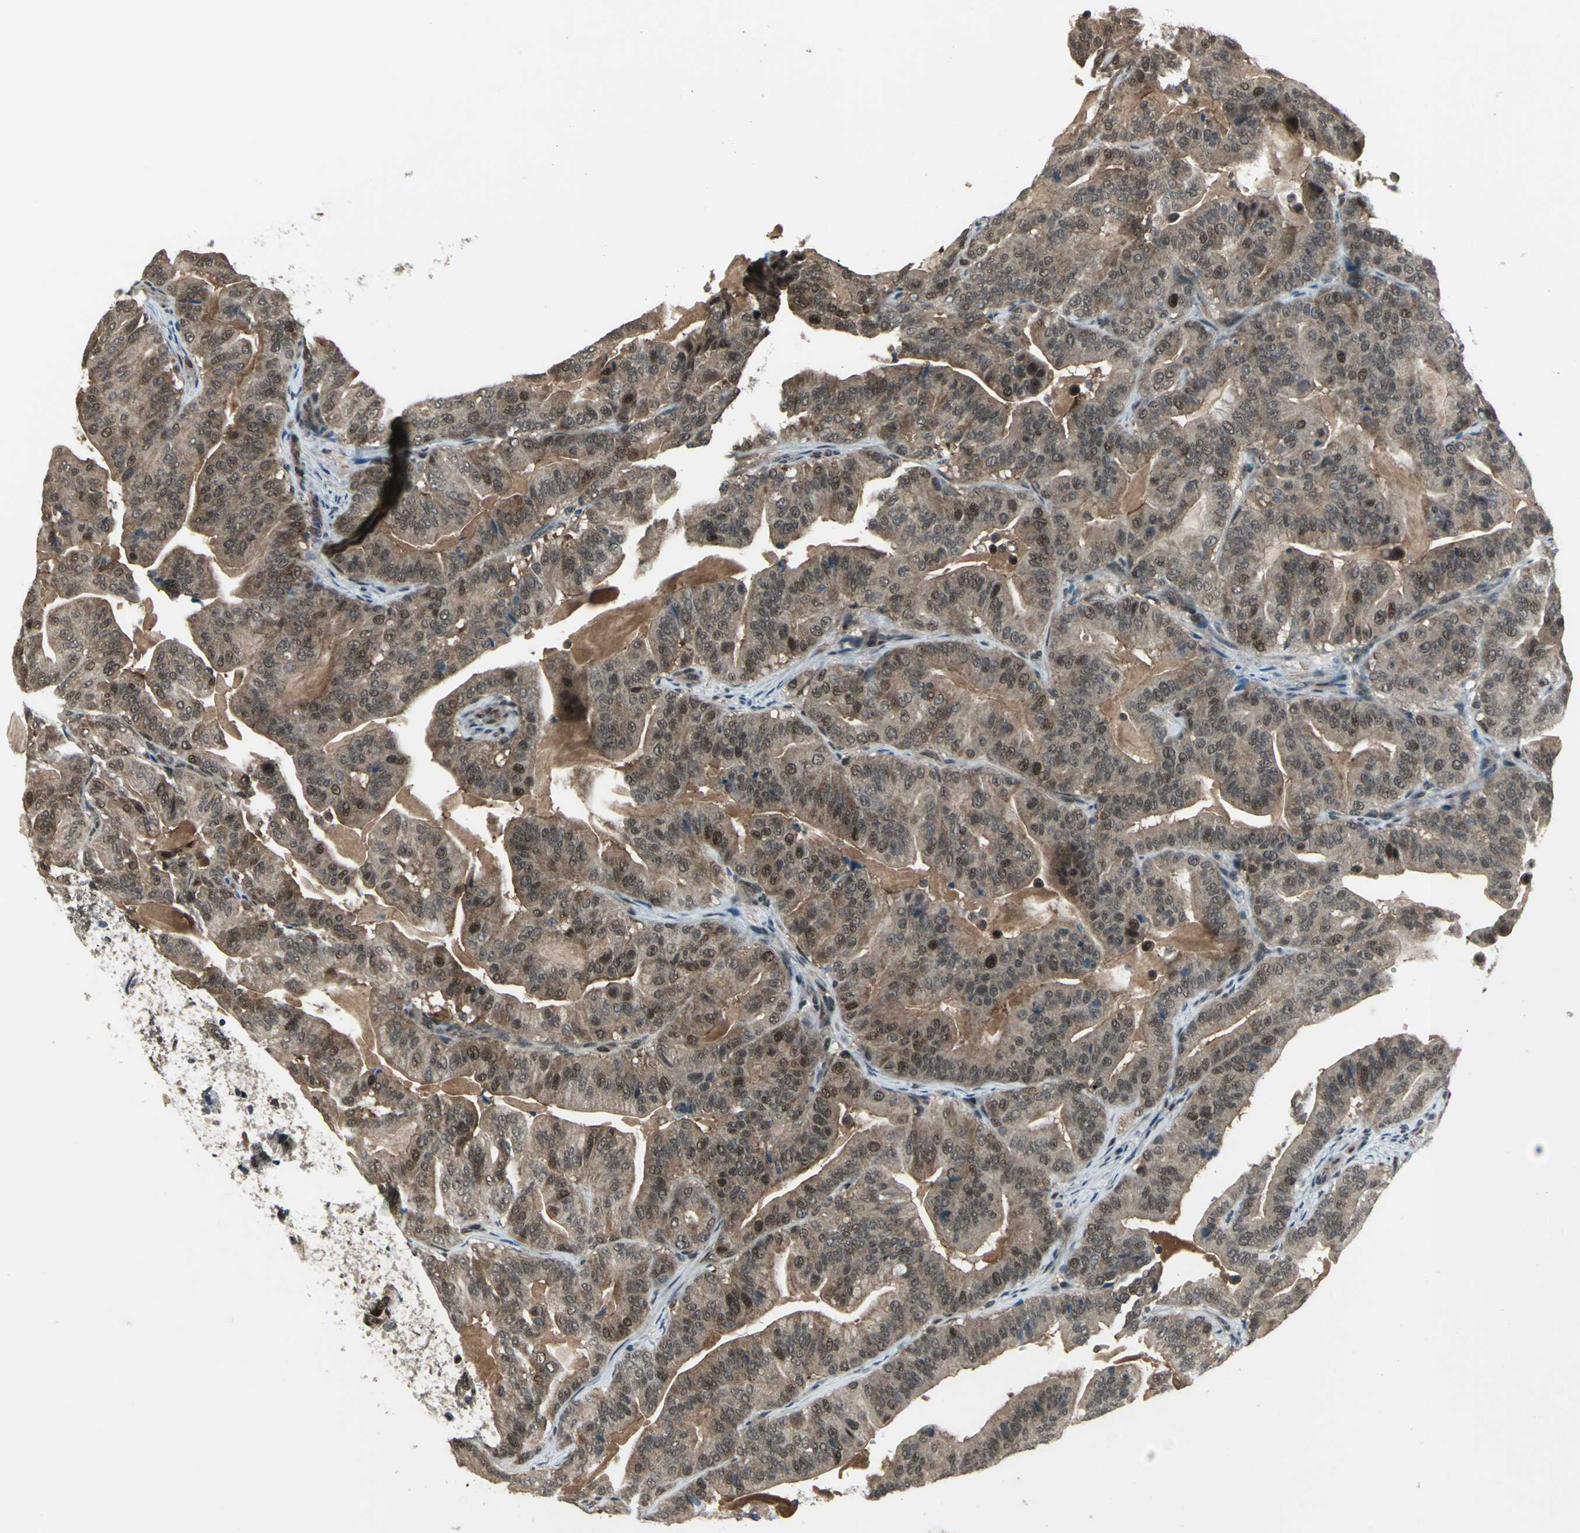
{"staining": {"intensity": "moderate", "quantity": ">75%", "location": "cytoplasmic/membranous,nuclear"}, "tissue": "pancreatic cancer", "cell_type": "Tumor cells", "image_type": "cancer", "snomed": [{"axis": "morphology", "description": "Adenocarcinoma, NOS"}, {"axis": "topography", "description": "Pancreas"}], "caption": "Immunohistochemical staining of pancreatic cancer displays medium levels of moderate cytoplasmic/membranous and nuclear protein expression in about >75% of tumor cells. The protein is stained brown, and the nuclei are stained in blue (DAB (3,3'-diaminobenzidine) IHC with brightfield microscopy, high magnification).", "gene": "COPS5", "patient": {"sex": "male", "age": 63}}